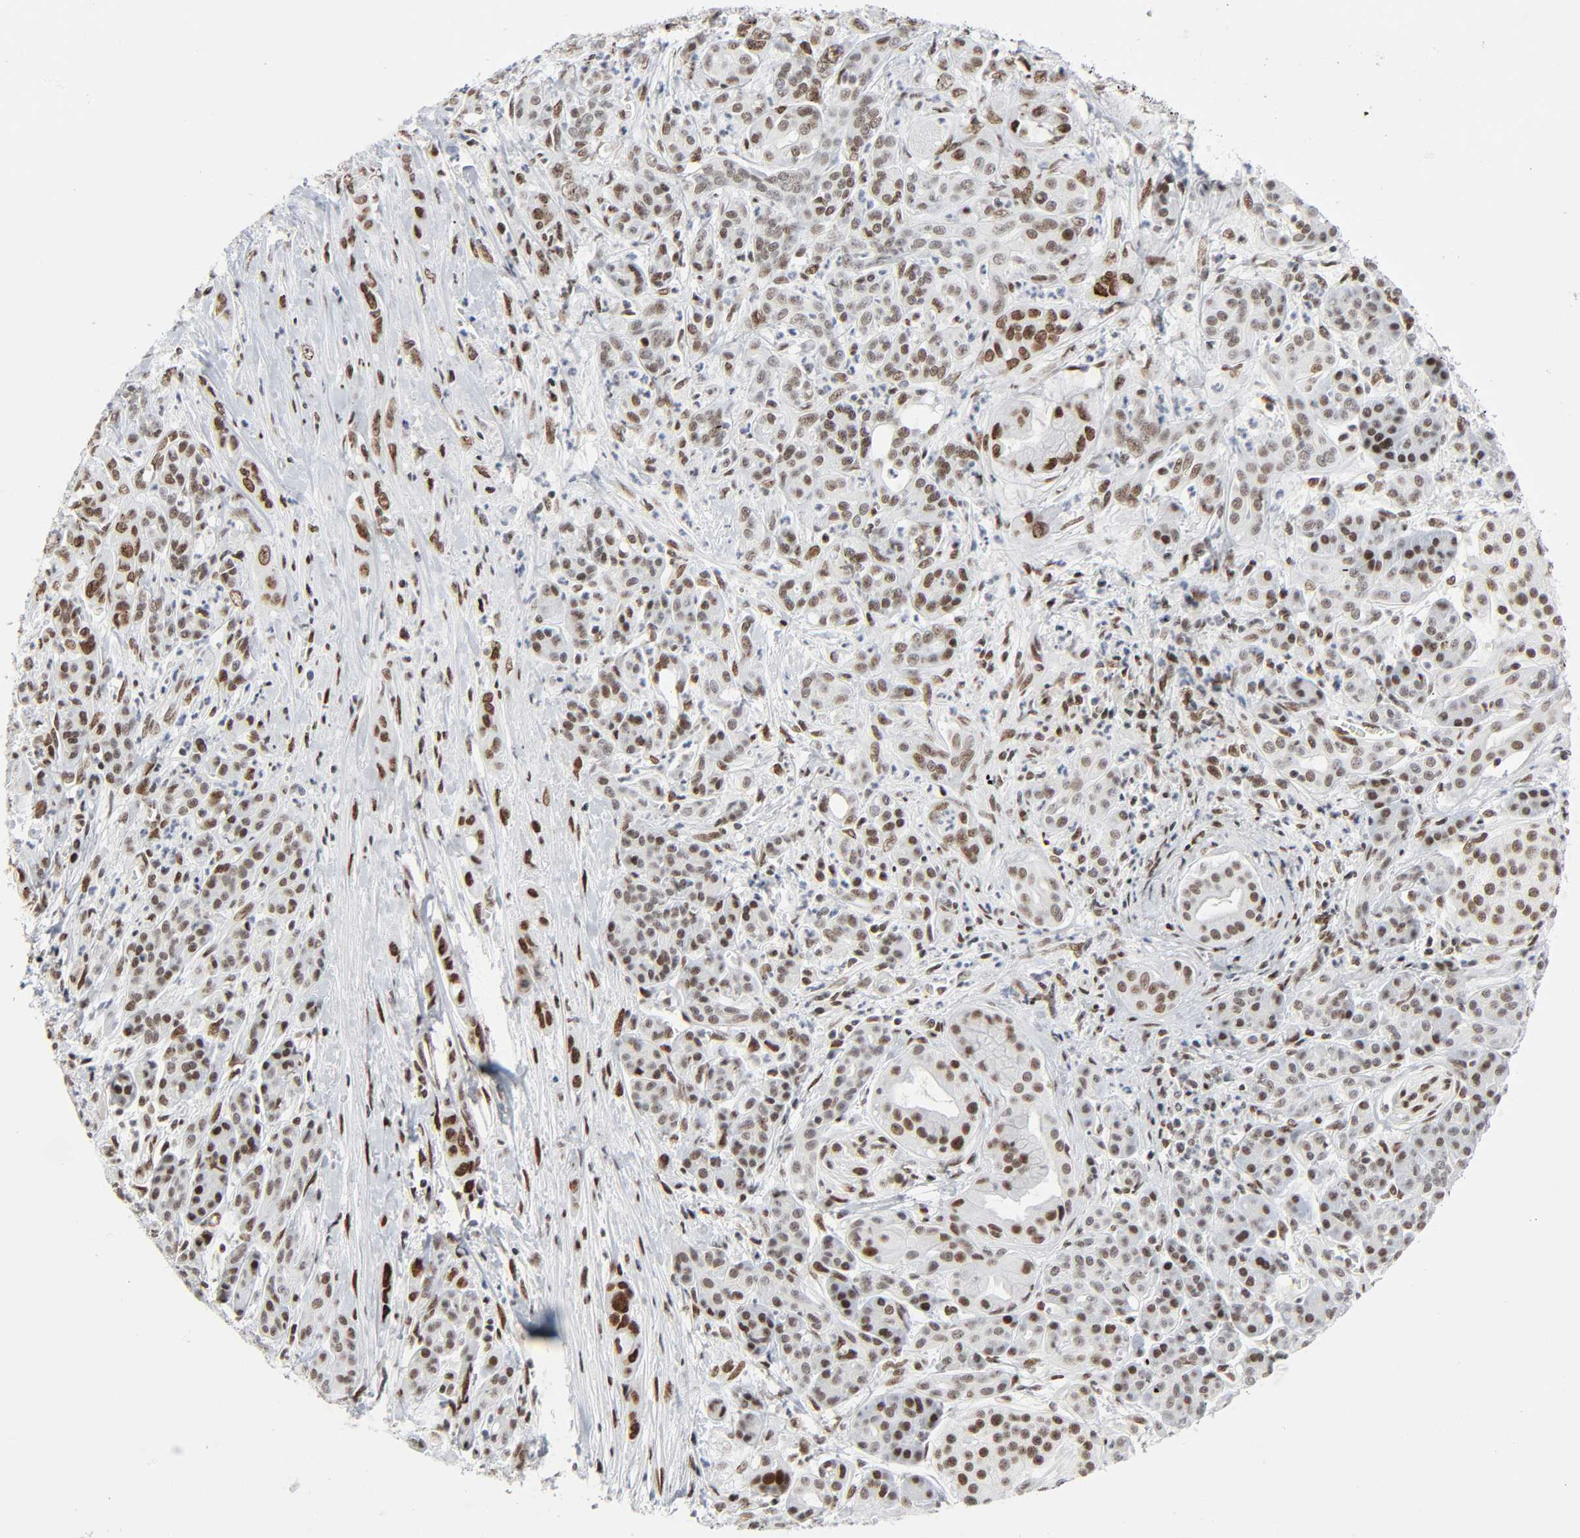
{"staining": {"intensity": "moderate", "quantity": ">75%", "location": "nuclear"}, "tissue": "pancreatic cancer", "cell_type": "Tumor cells", "image_type": "cancer", "snomed": [{"axis": "morphology", "description": "Adenocarcinoma, NOS"}, {"axis": "topography", "description": "Pancreas"}], "caption": "Adenocarcinoma (pancreatic) was stained to show a protein in brown. There is medium levels of moderate nuclear positivity in approximately >75% of tumor cells.", "gene": "HSF1", "patient": {"sex": "male", "age": 59}}